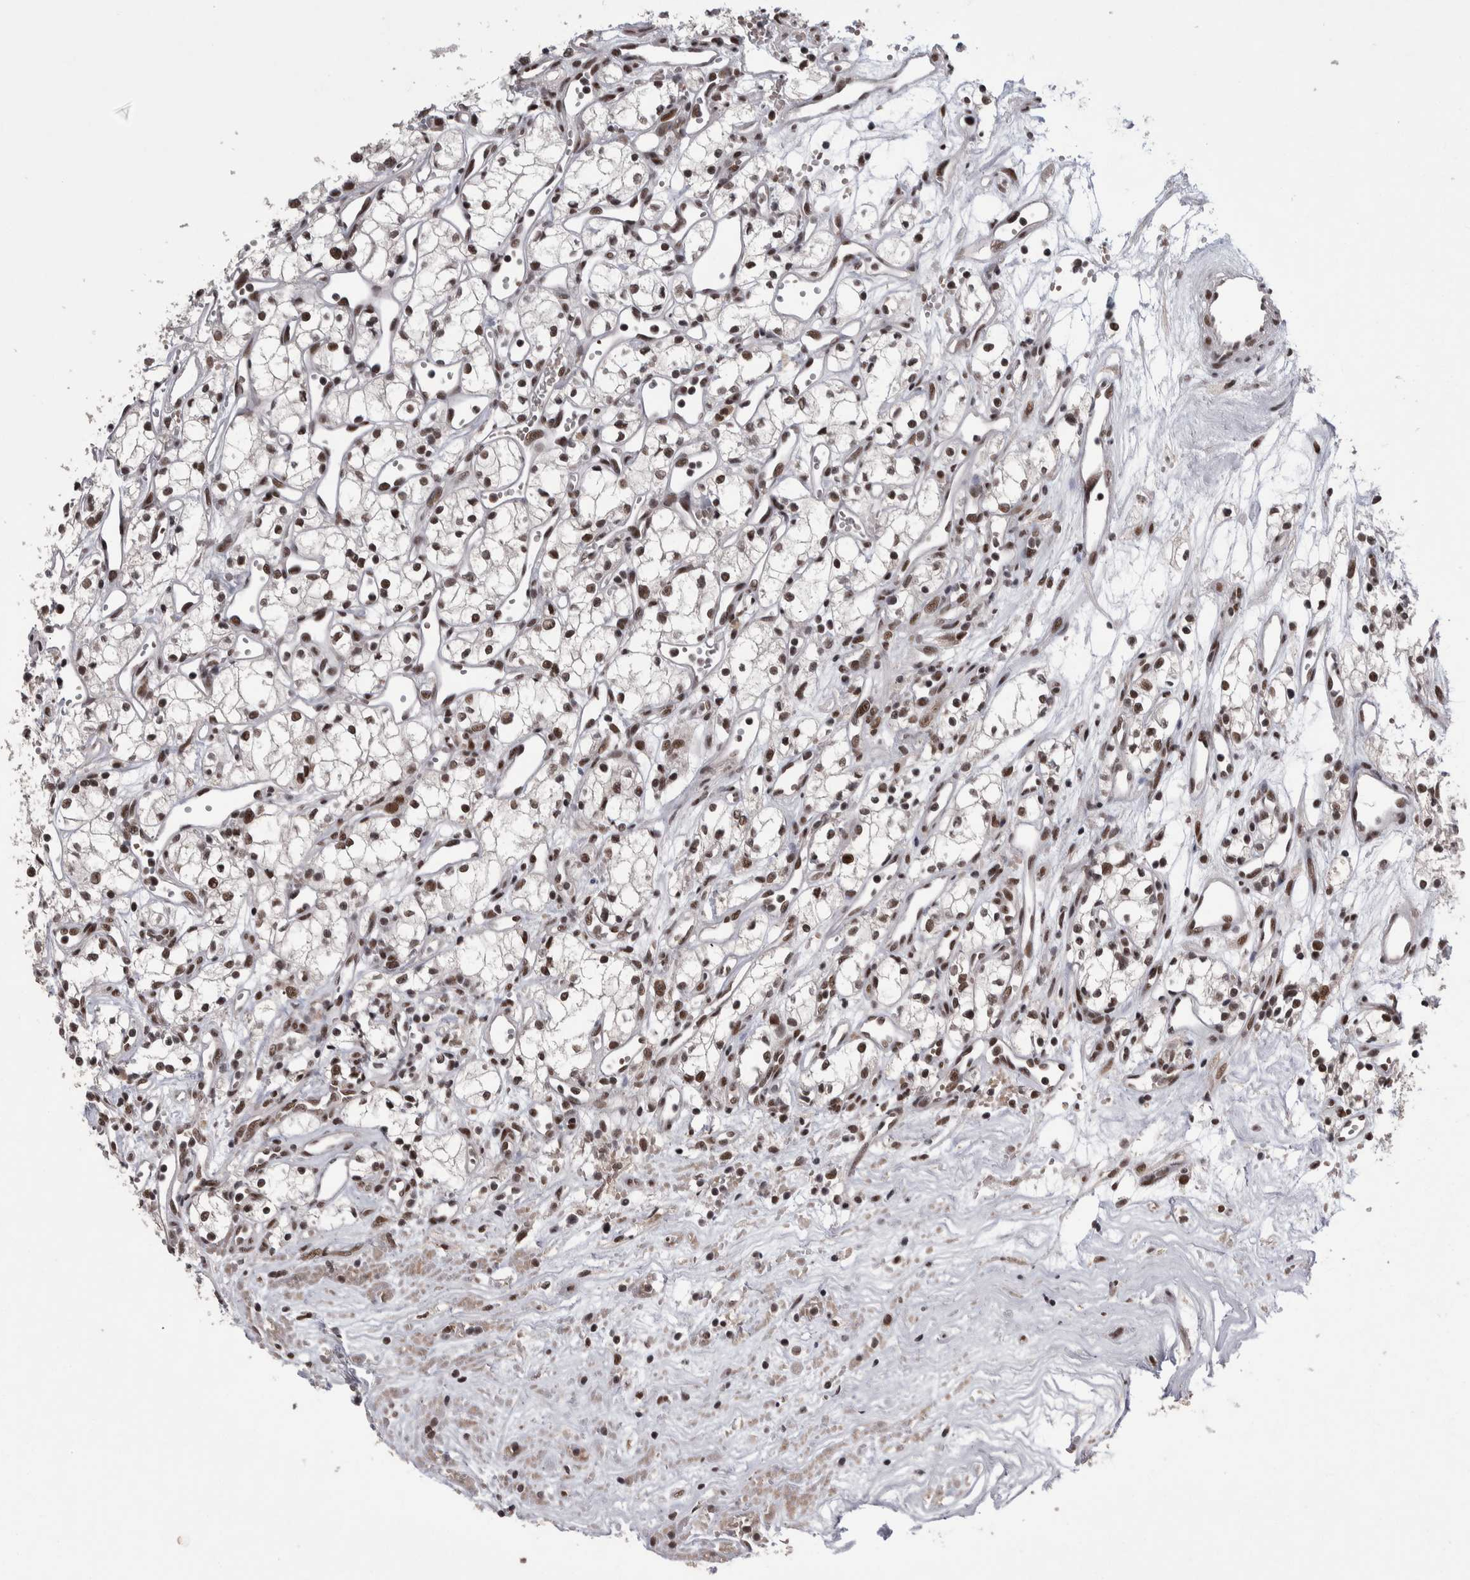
{"staining": {"intensity": "moderate", "quantity": ">75%", "location": "nuclear"}, "tissue": "renal cancer", "cell_type": "Tumor cells", "image_type": "cancer", "snomed": [{"axis": "morphology", "description": "Adenocarcinoma, NOS"}, {"axis": "topography", "description": "Kidney"}], "caption": "DAB immunohistochemical staining of human renal cancer (adenocarcinoma) demonstrates moderate nuclear protein staining in approximately >75% of tumor cells.", "gene": "DMTF1", "patient": {"sex": "male", "age": 59}}